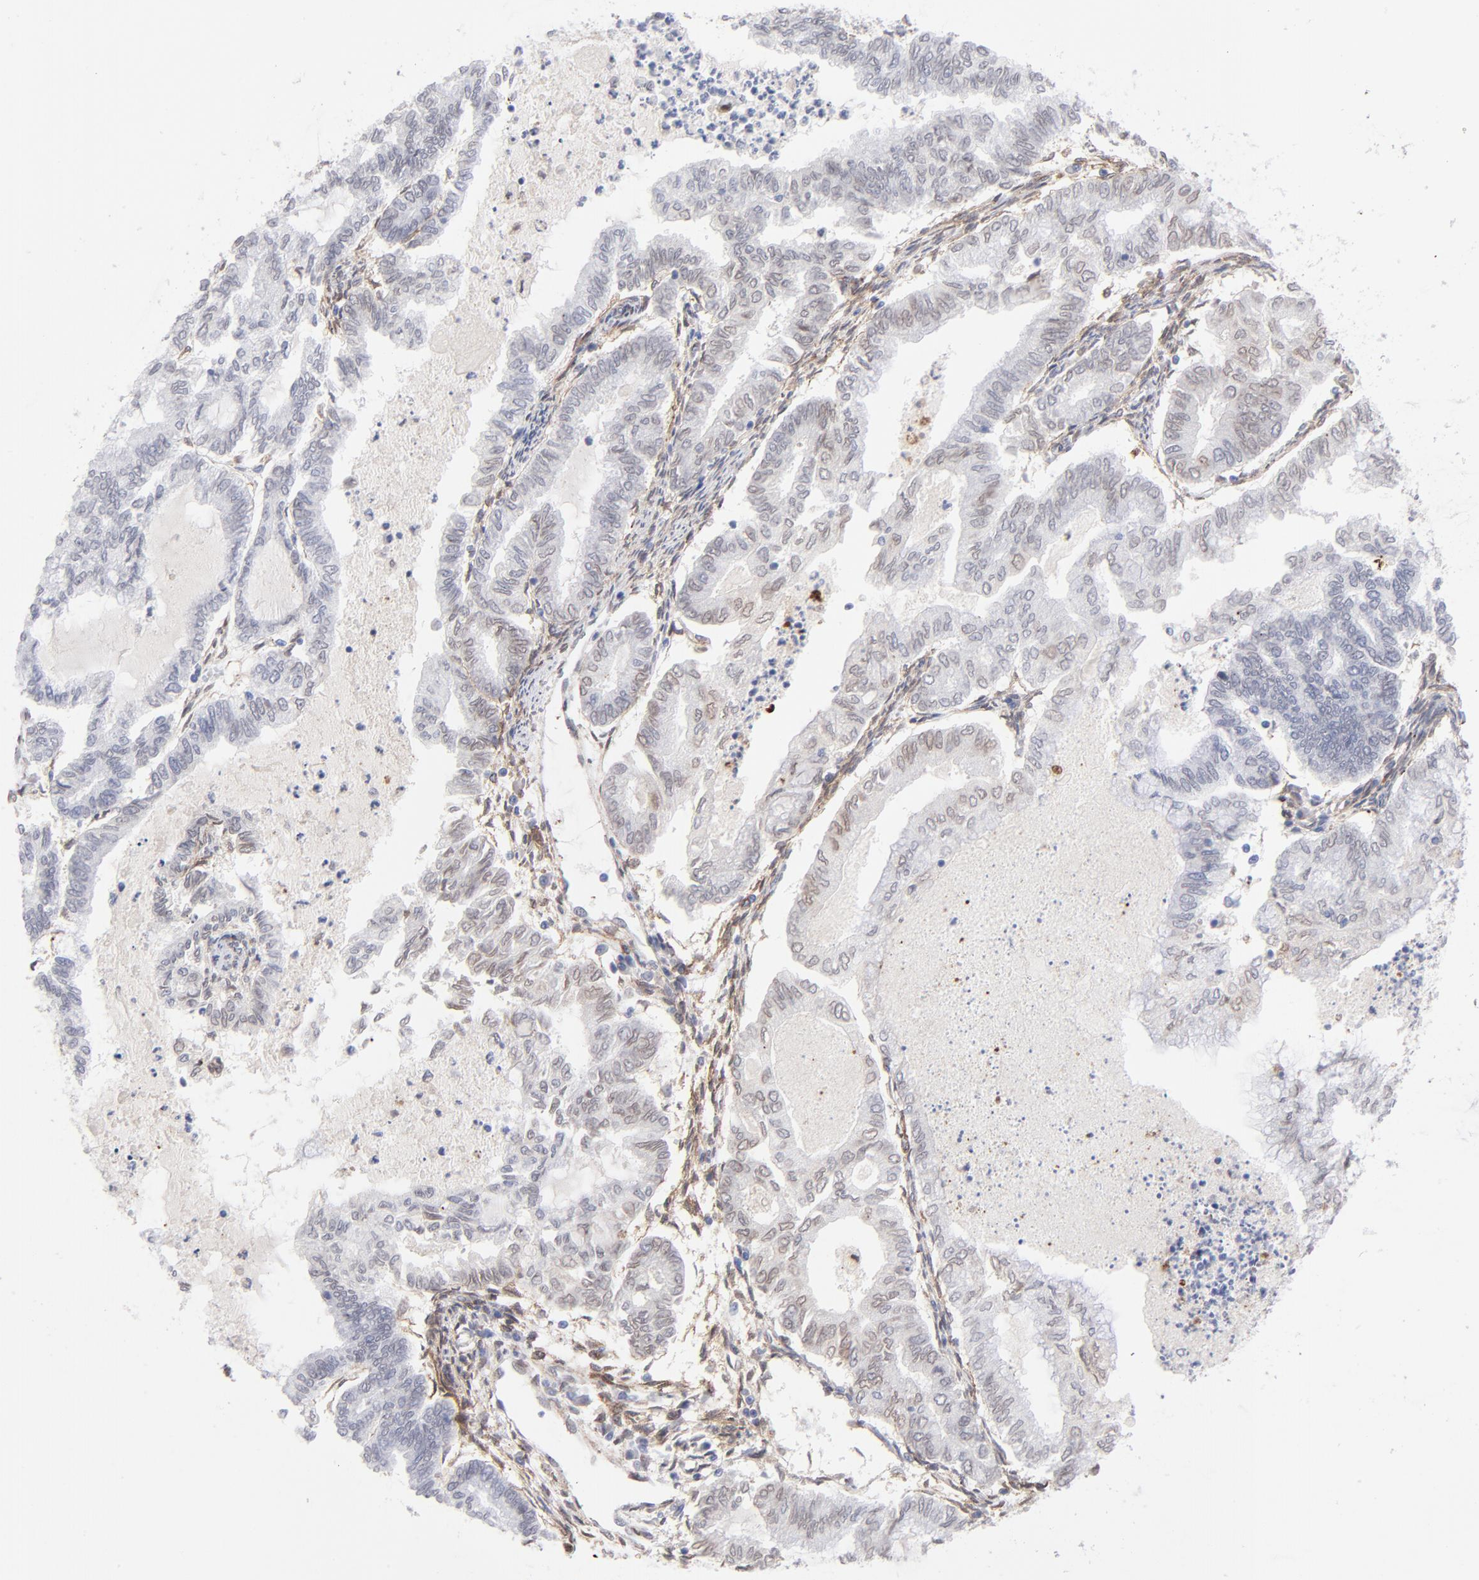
{"staining": {"intensity": "weak", "quantity": "25%-75%", "location": "cytoplasmic/membranous,nuclear"}, "tissue": "endometrial cancer", "cell_type": "Tumor cells", "image_type": "cancer", "snomed": [{"axis": "morphology", "description": "Adenocarcinoma, NOS"}, {"axis": "topography", "description": "Endometrium"}], "caption": "Protein staining reveals weak cytoplasmic/membranous and nuclear staining in approximately 25%-75% of tumor cells in endometrial cancer (adenocarcinoma). (Brightfield microscopy of DAB IHC at high magnification).", "gene": "PDGFRB", "patient": {"sex": "female", "age": 79}}